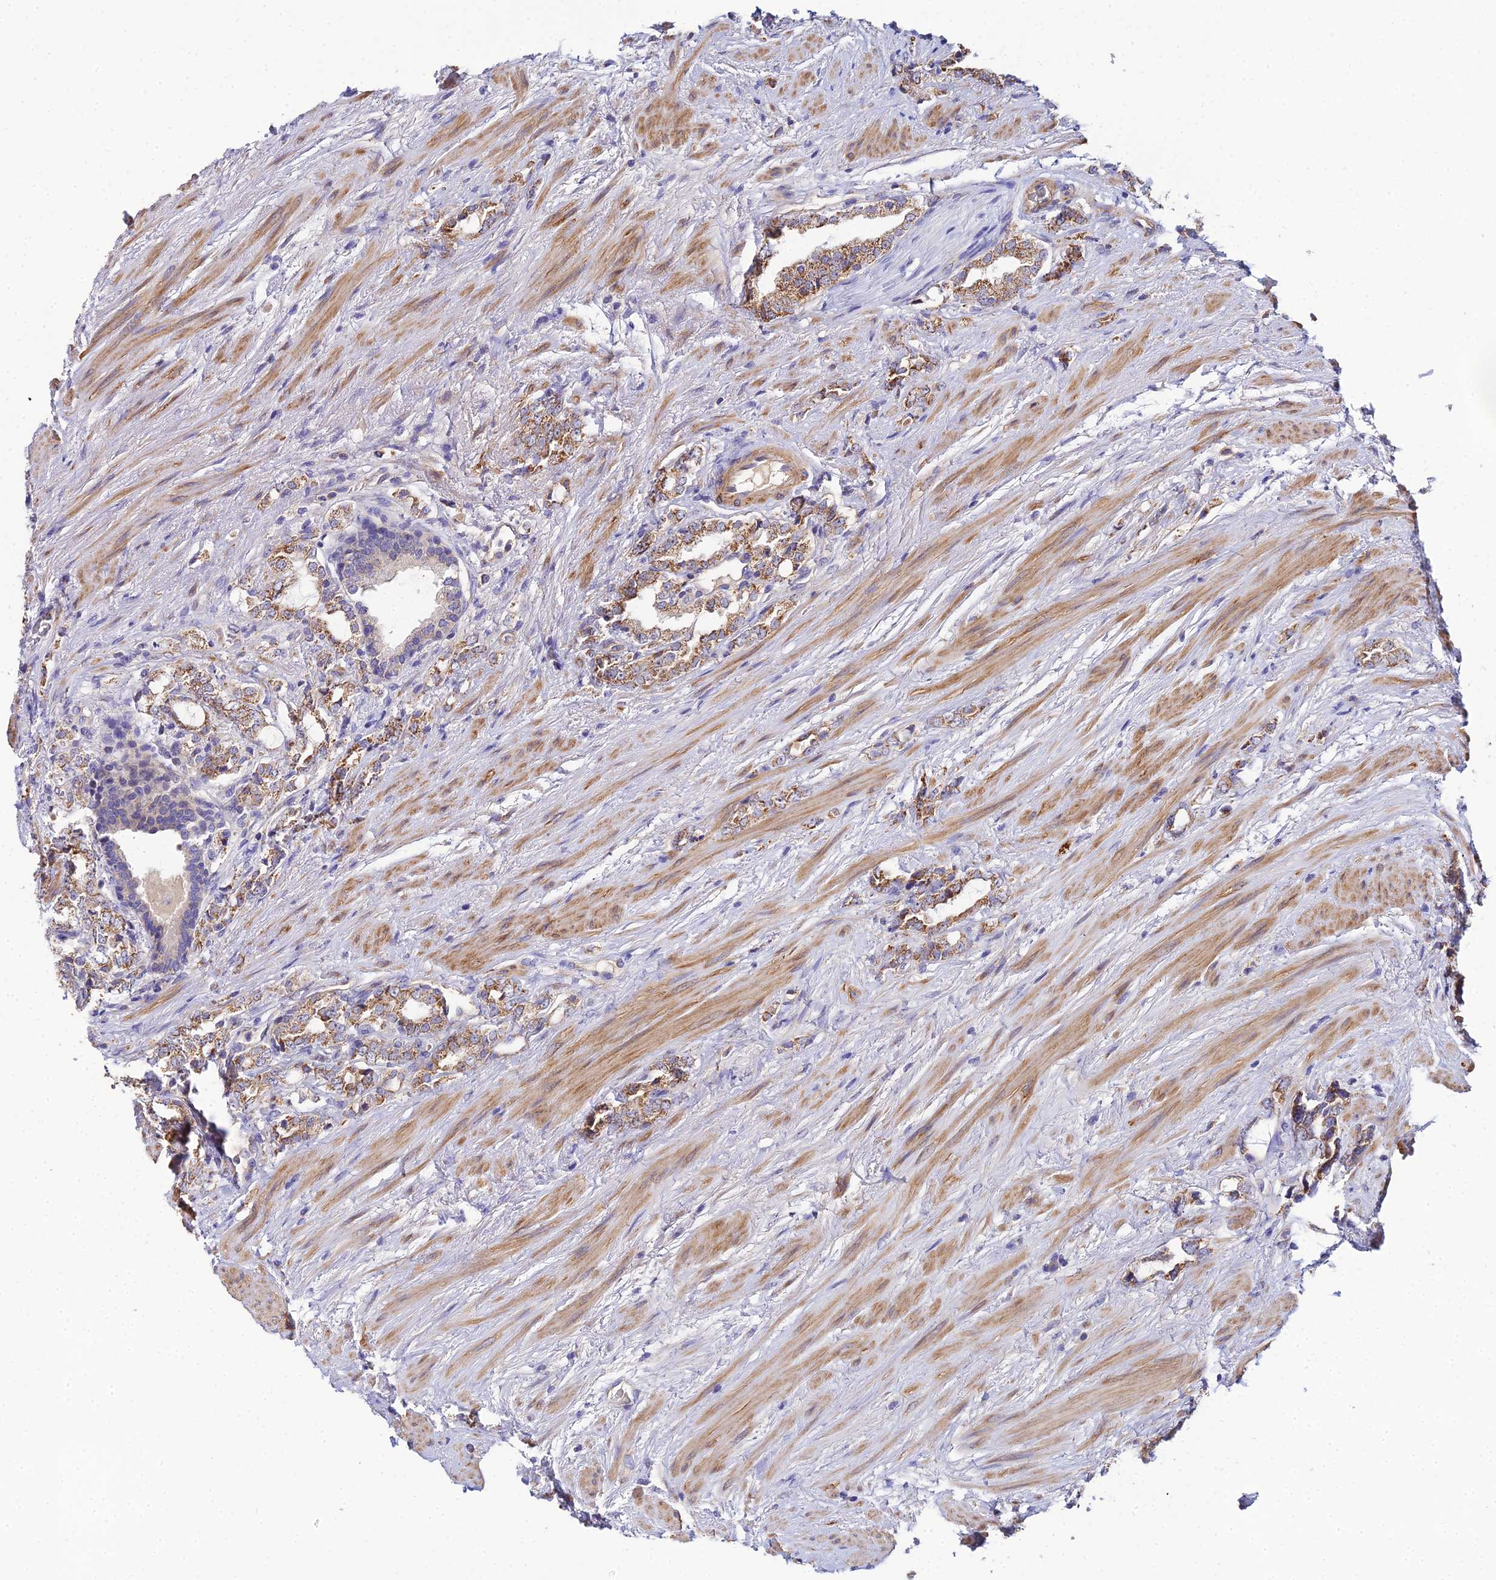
{"staining": {"intensity": "moderate", "quantity": ">75%", "location": "cytoplasmic/membranous"}, "tissue": "prostate cancer", "cell_type": "Tumor cells", "image_type": "cancer", "snomed": [{"axis": "morphology", "description": "Adenocarcinoma, High grade"}, {"axis": "topography", "description": "Prostate"}], "caption": "A photomicrograph of prostate cancer (high-grade adenocarcinoma) stained for a protein reveals moderate cytoplasmic/membranous brown staining in tumor cells. The protein is stained brown, and the nuclei are stained in blue (DAB (3,3'-diaminobenzidine) IHC with brightfield microscopy, high magnification).", "gene": "ACOT2", "patient": {"sex": "male", "age": 64}}